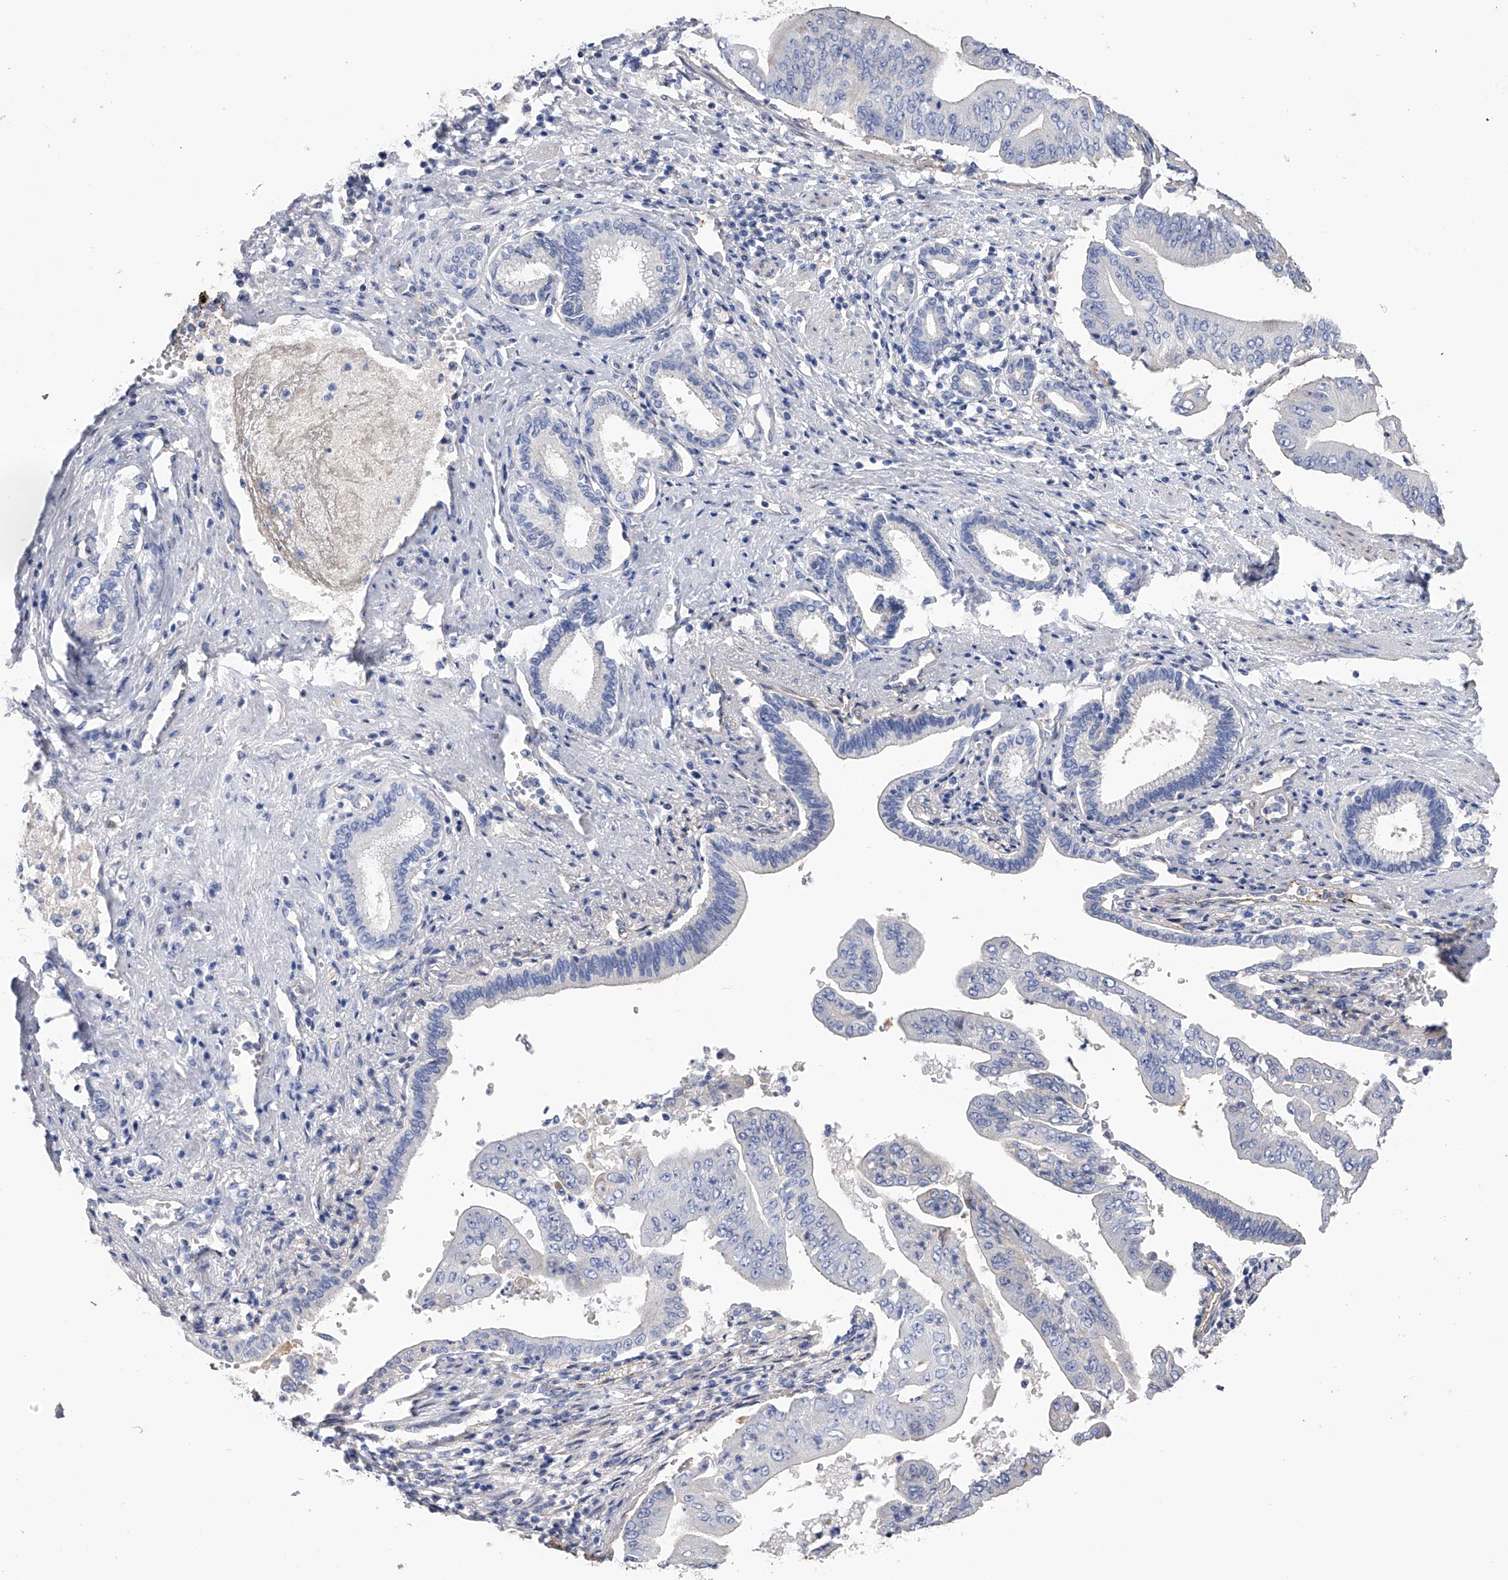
{"staining": {"intensity": "negative", "quantity": "none", "location": "none"}, "tissue": "pancreatic cancer", "cell_type": "Tumor cells", "image_type": "cancer", "snomed": [{"axis": "morphology", "description": "Adenocarcinoma, NOS"}, {"axis": "topography", "description": "Pancreas"}], "caption": "DAB immunohistochemical staining of human pancreatic adenocarcinoma displays no significant expression in tumor cells.", "gene": "RWDD2A", "patient": {"sex": "female", "age": 77}}